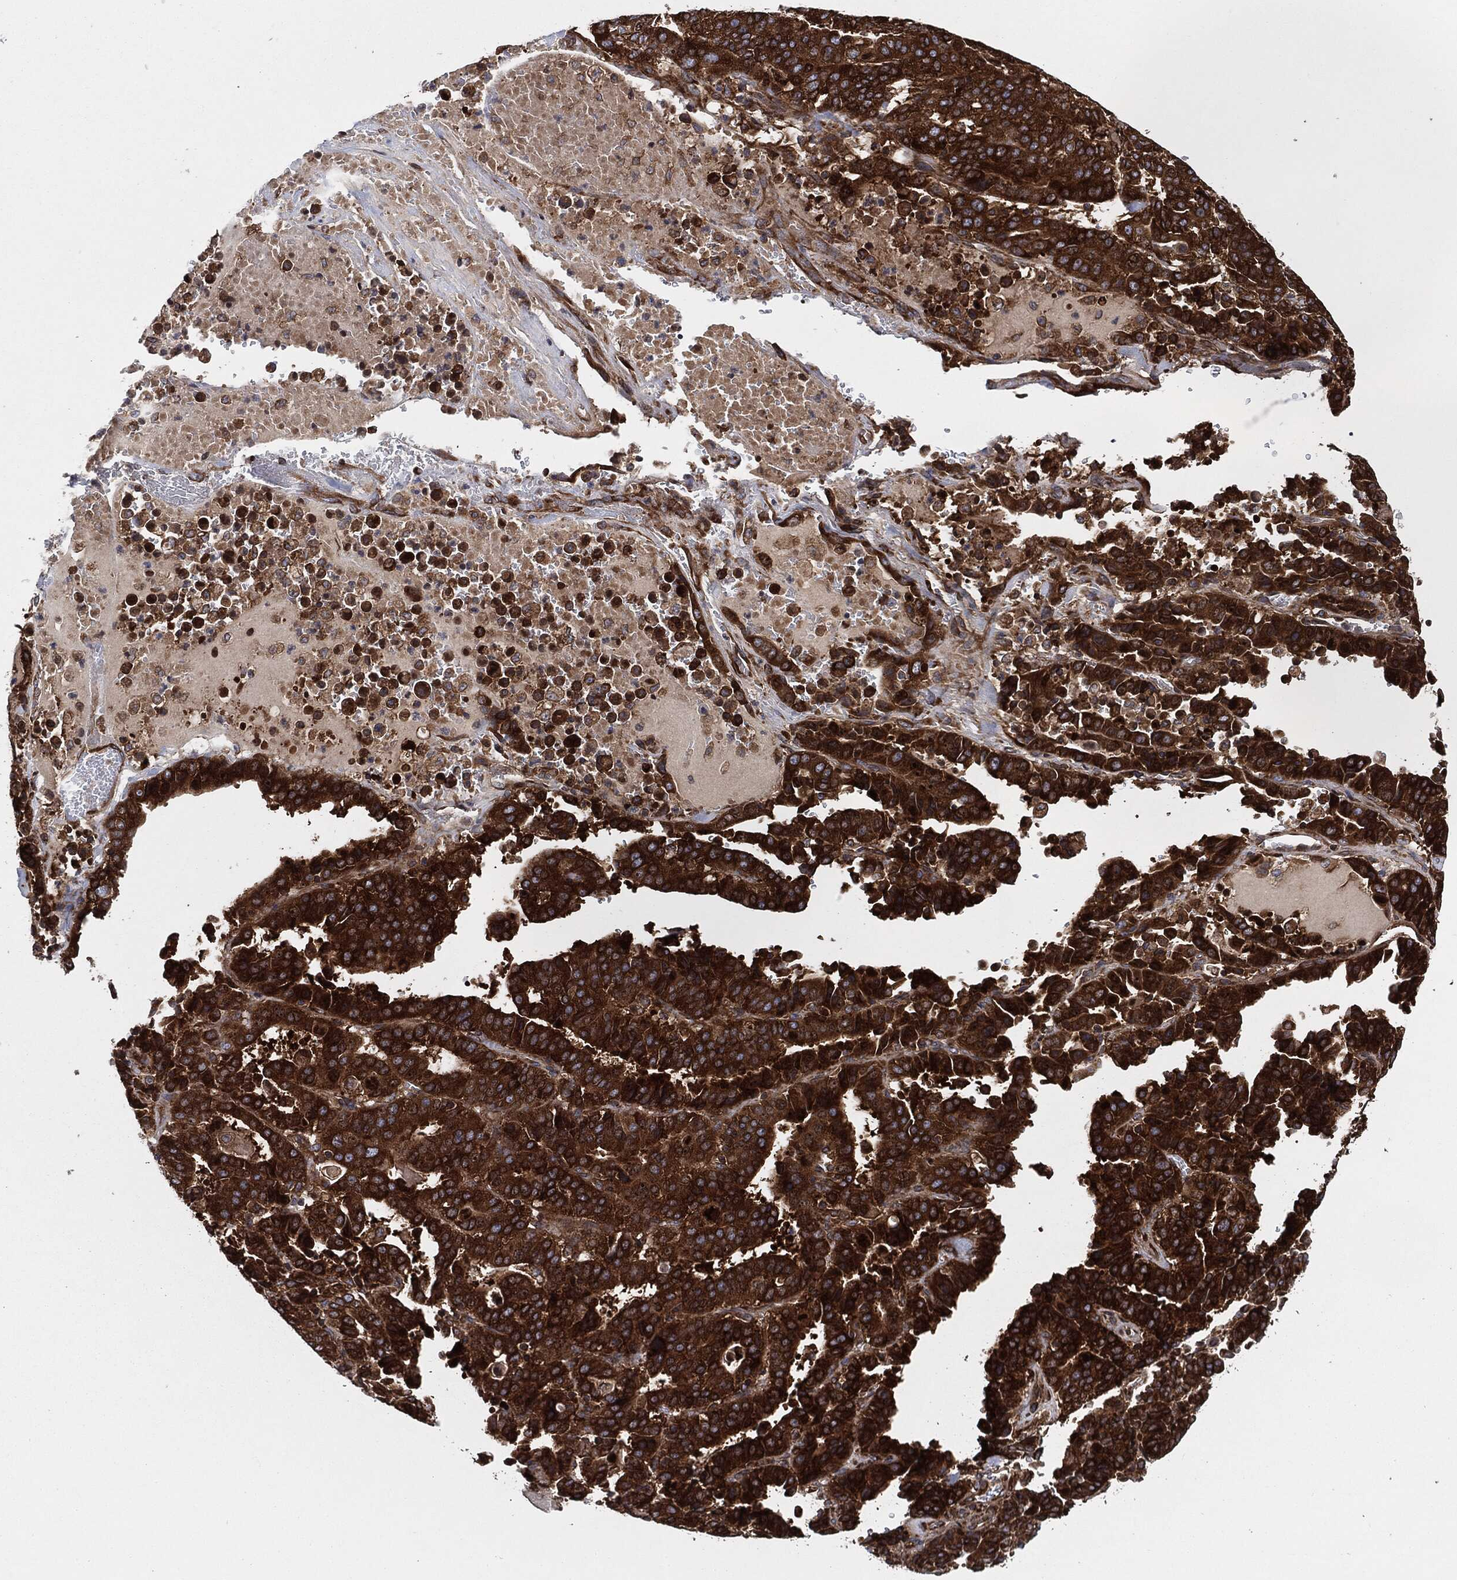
{"staining": {"intensity": "strong", "quantity": ">75%", "location": "cytoplasmic/membranous"}, "tissue": "stomach cancer", "cell_type": "Tumor cells", "image_type": "cancer", "snomed": [{"axis": "morphology", "description": "Adenocarcinoma, NOS"}, {"axis": "topography", "description": "Stomach"}], "caption": "A high amount of strong cytoplasmic/membranous expression is present in about >75% of tumor cells in stomach cancer tissue.", "gene": "EIF2S2", "patient": {"sex": "male", "age": 48}}